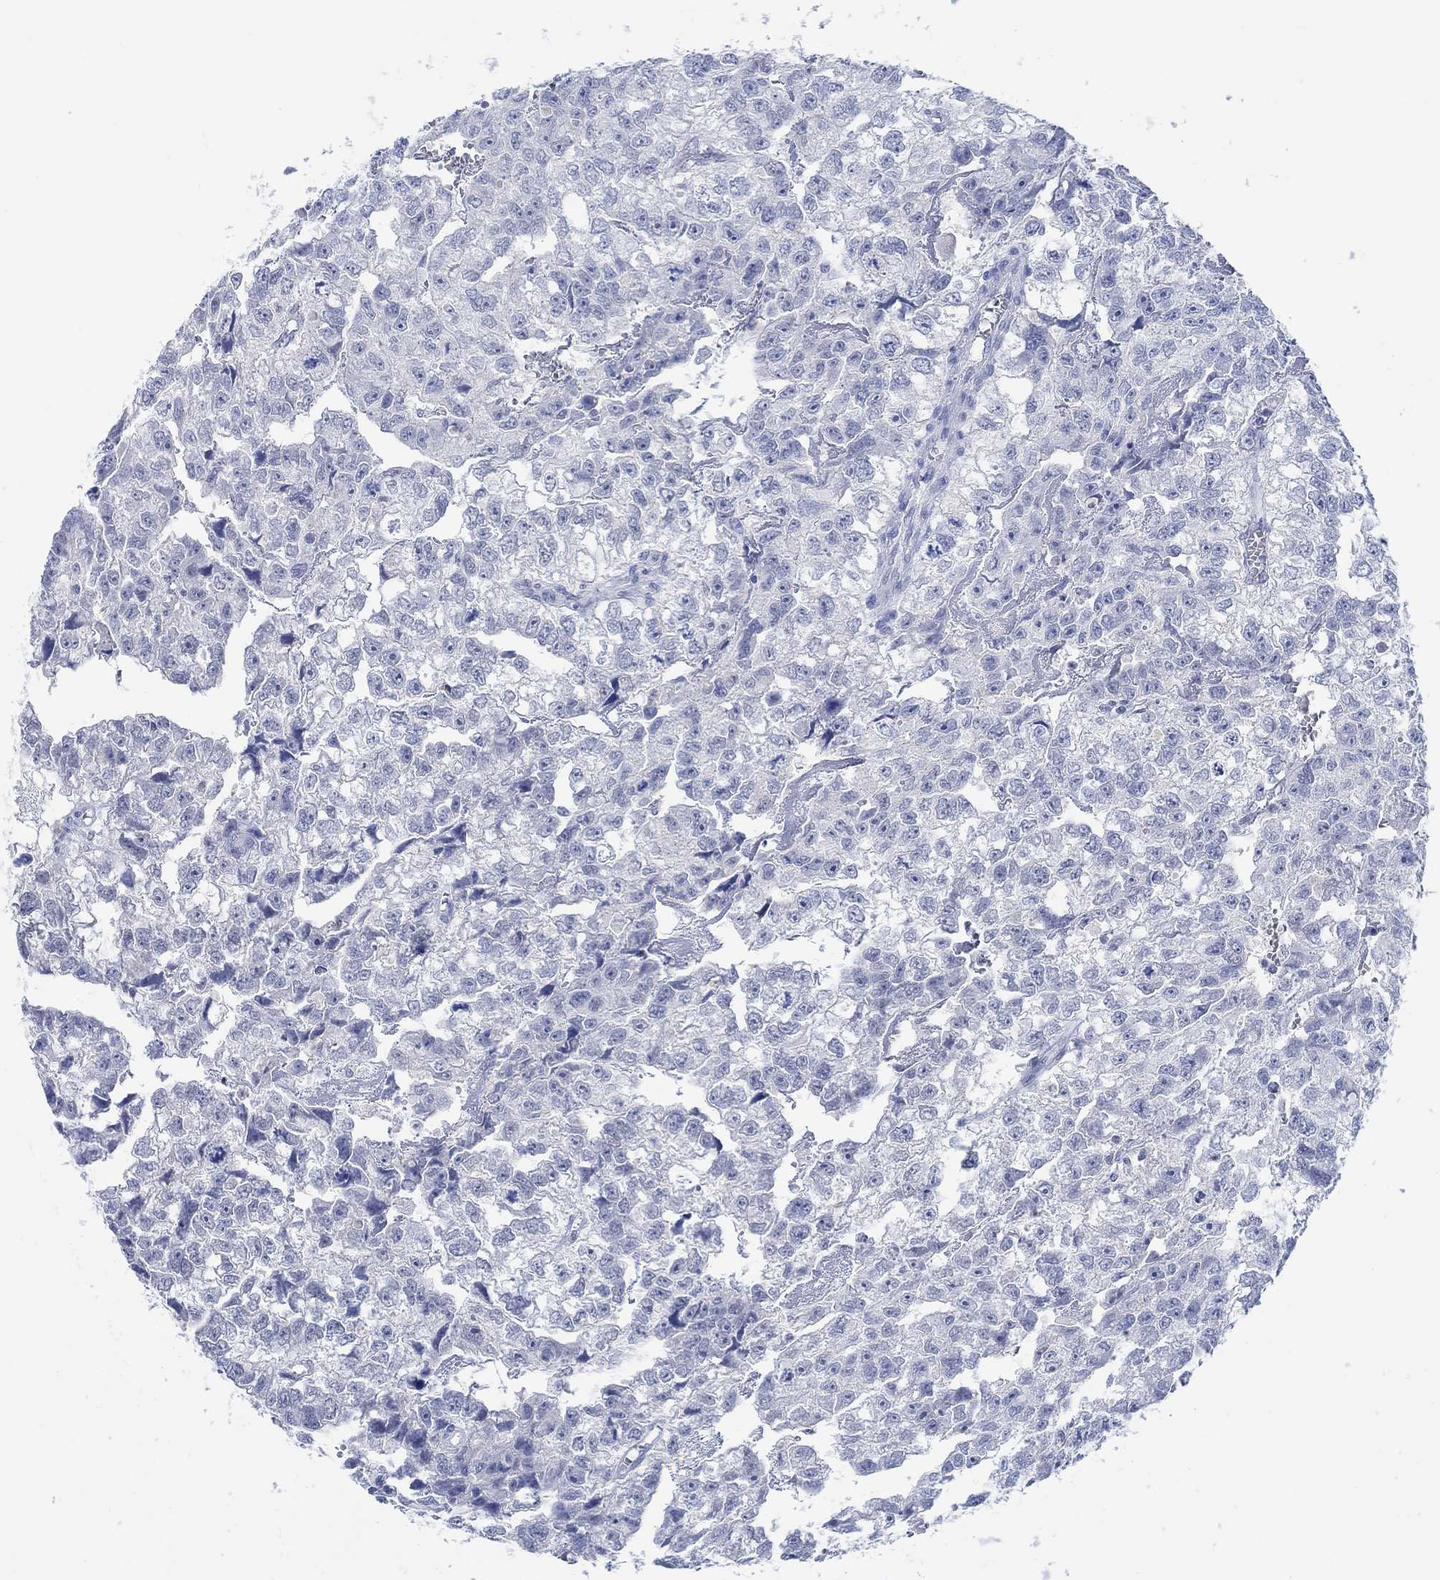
{"staining": {"intensity": "negative", "quantity": "none", "location": "none"}, "tissue": "testis cancer", "cell_type": "Tumor cells", "image_type": "cancer", "snomed": [{"axis": "morphology", "description": "Carcinoma, Embryonal, NOS"}, {"axis": "morphology", "description": "Teratoma, malignant, NOS"}, {"axis": "topography", "description": "Testis"}], "caption": "Immunohistochemistry image of neoplastic tissue: human testis embryonal carcinoma stained with DAB (3,3'-diaminobenzidine) displays no significant protein expression in tumor cells.", "gene": "PPP1R17", "patient": {"sex": "male", "age": 44}}